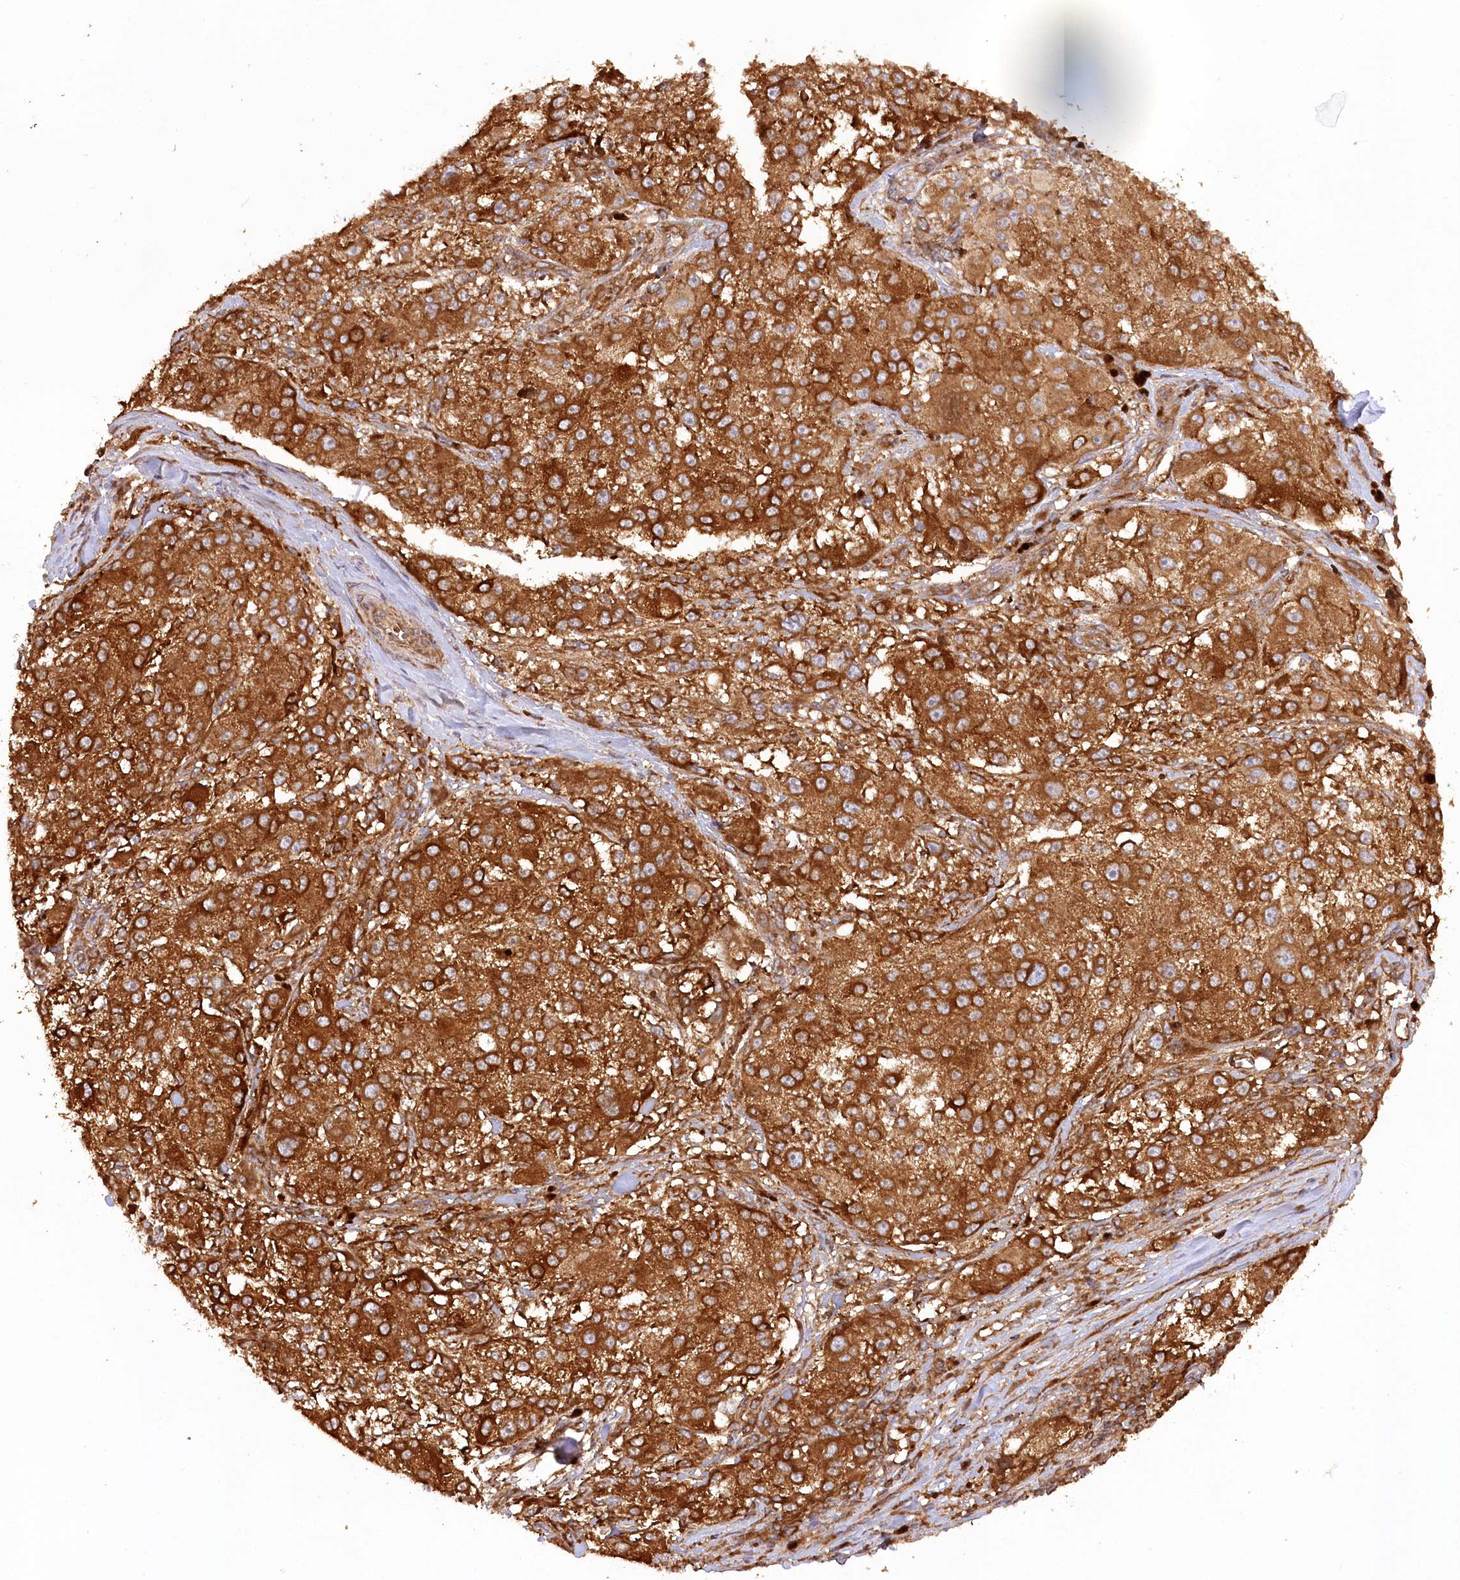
{"staining": {"intensity": "strong", "quantity": ">75%", "location": "cytoplasmic/membranous"}, "tissue": "melanoma", "cell_type": "Tumor cells", "image_type": "cancer", "snomed": [{"axis": "morphology", "description": "Necrosis, NOS"}, {"axis": "morphology", "description": "Malignant melanoma, NOS"}, {"axis": "topography", "description": "Skin"}], "caption": "DAB (3,3'-diaminobenzidine) immunohistochemical staining of human melanoma shows strong cytoplasmic/membranous protein expression in approximately >75% of tumor cells.", "gene": "PAIP2", "patient": {"sex": "female", "age": 87}}